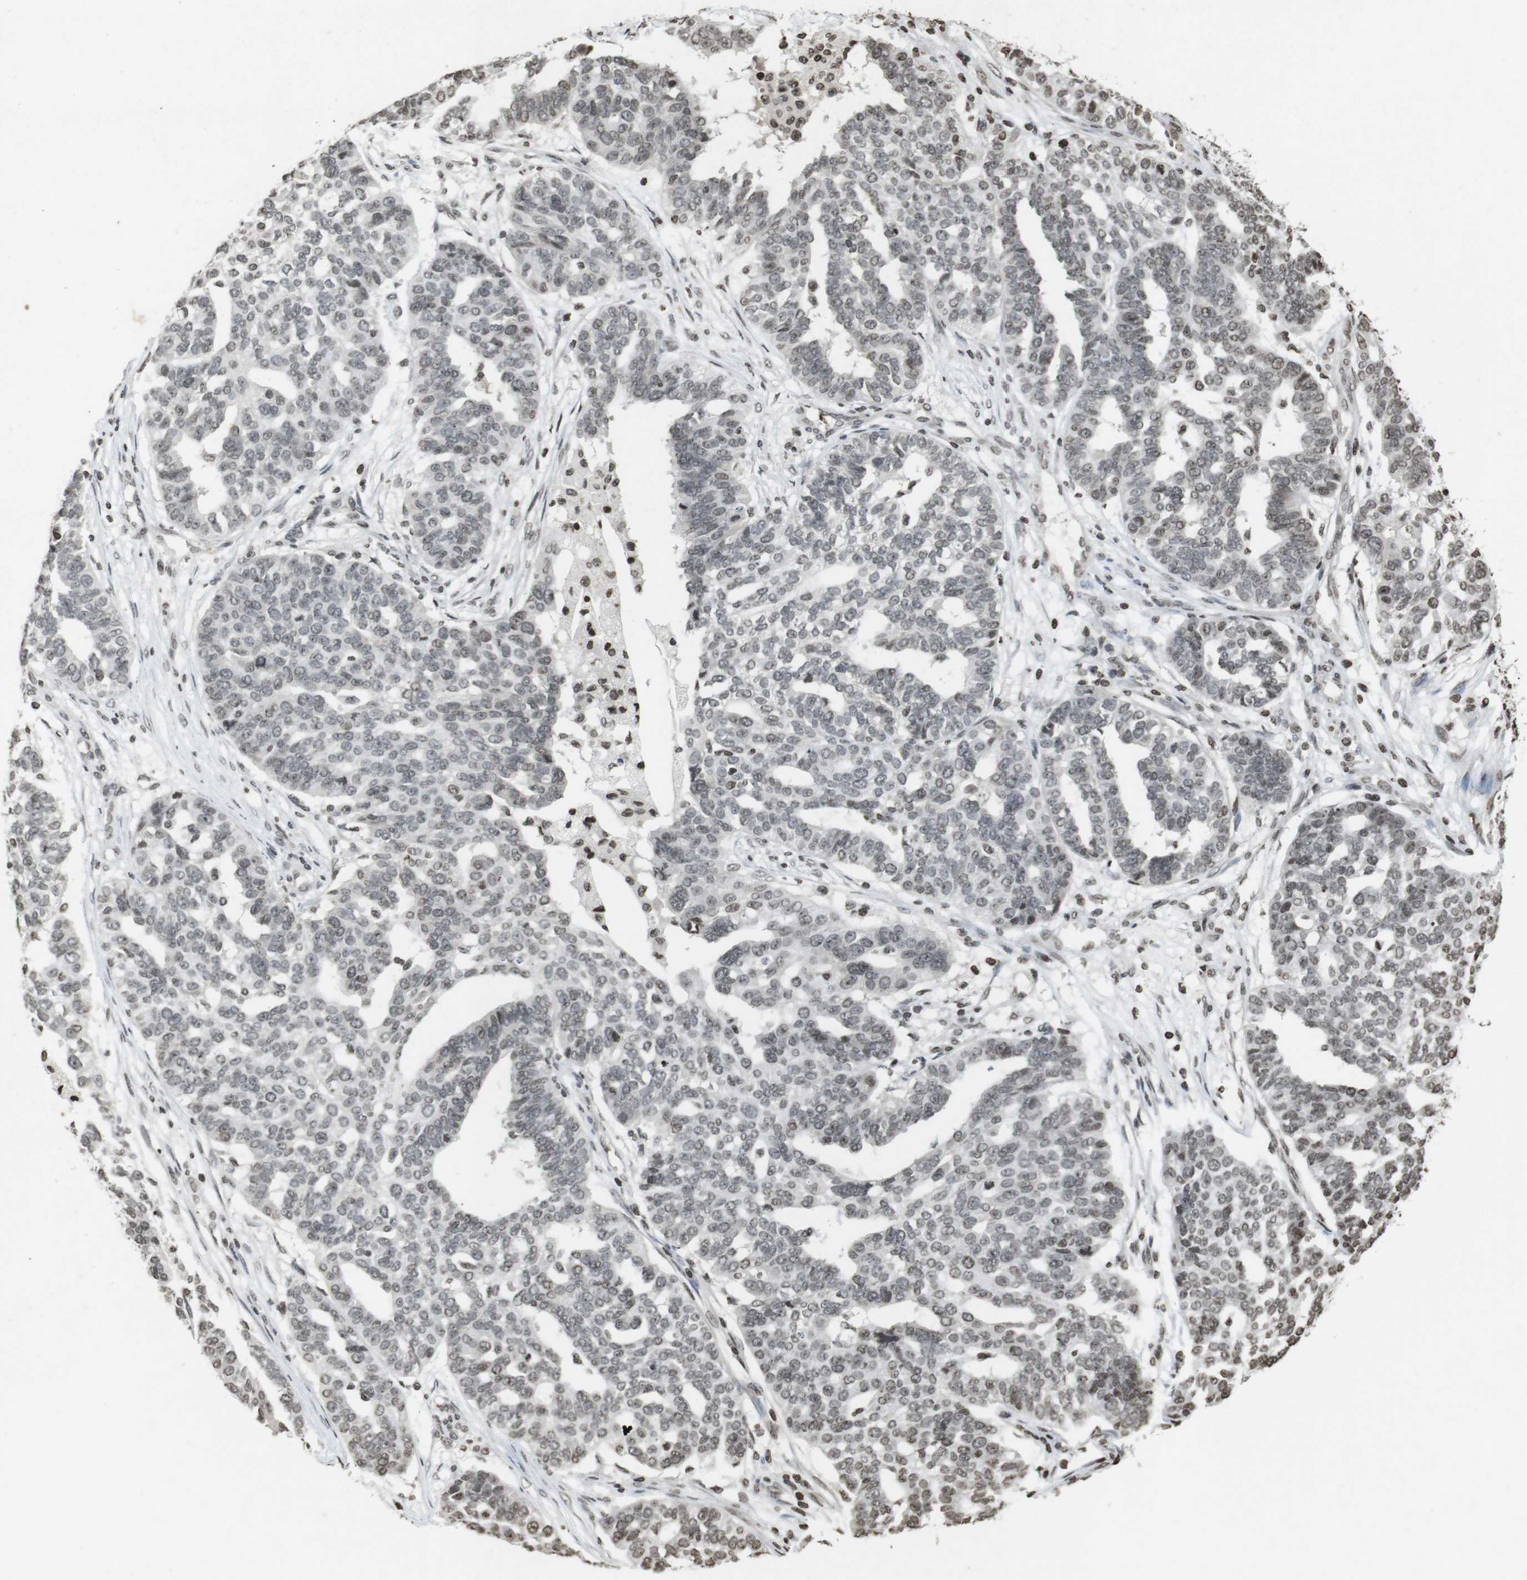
{"staining": {"intensity": "weak", "quantity": "<25%", "location": "nuclear"}, "tissue": "ovarian cancer", "cell_type": "Tumor cells", "image_type": "cancer", "snomed": [{"axis": "morphology", "description": "Cystadenocarcinoma, serous, NOS"}, {"axis": "topography", "description": "Ovary"}], "caption": "Immunohistochemistry photomicrograph of neoplastic tissue: ovarian cancer (serous cystadenocarcinoma) stained with DAB reveals no significant protein positivity in tumor cells. (DAB (3,3'-diaminobenzidine) IHC, high magnification).", "gene": "FOXA3", "patient": {"sex": "female", "age": 59}}